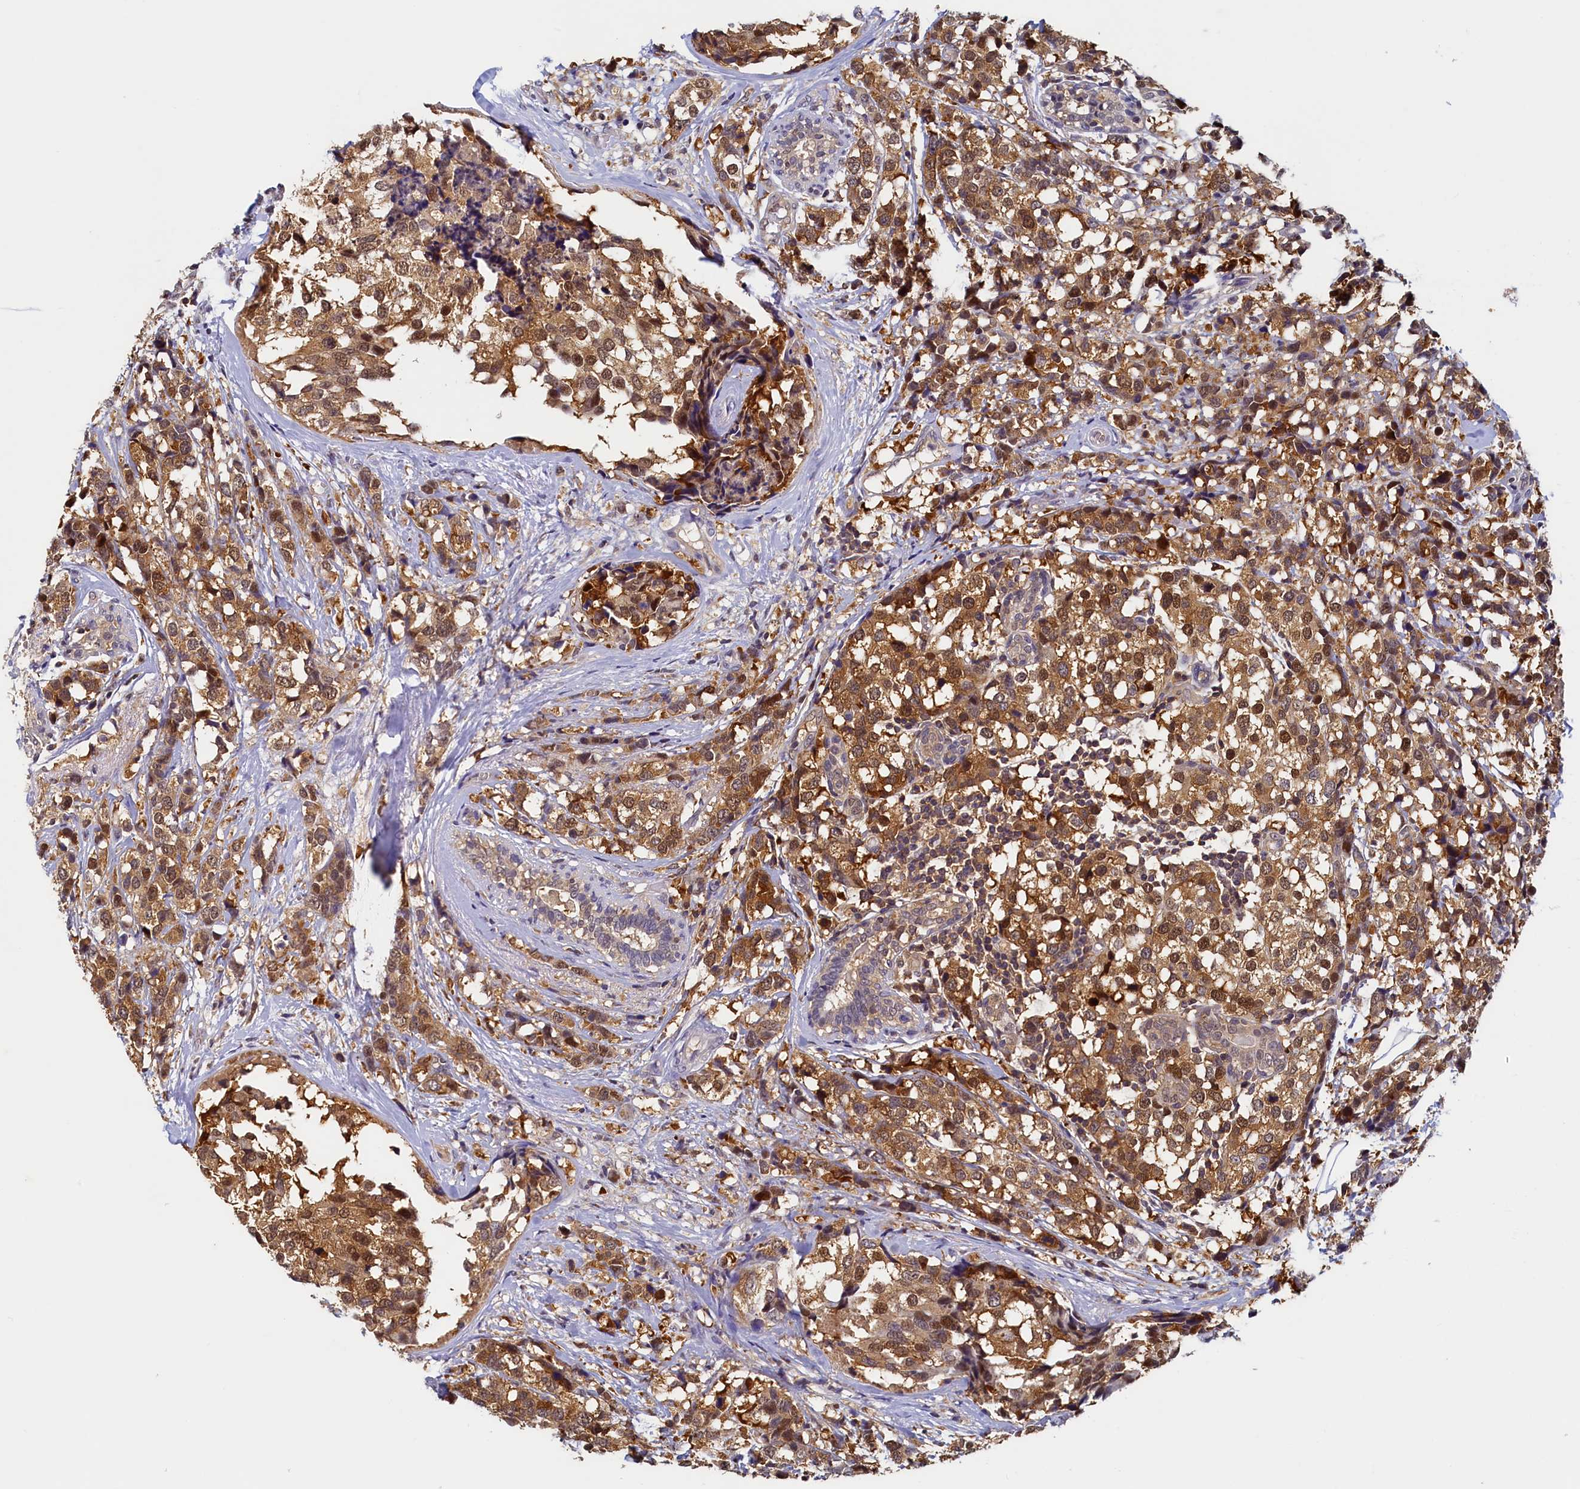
{"staining": {"intensity": "moderate", "quantity": ">75%", "location": "cytoplasmic/membranous,nuclear"}, "tissue": "breast cancer", "cell_type": "Tumor cells", "image_type": "cancer", "snomed": [{"axis": "morphology", "description": "Lobular carcinoma"}, {"axis": "topography", "description": "Breast"}], "caption": "Lobular carcinoma (breast) stained with DAB IHC demonstrates medium levels of moderate cytoplasmic/membranous and nuclear expression in approximately >75% of tumor cells. Nuclei are stained in blue.", "gene": "PAAF1", "patient": {"sex": "female", "age": 59}}